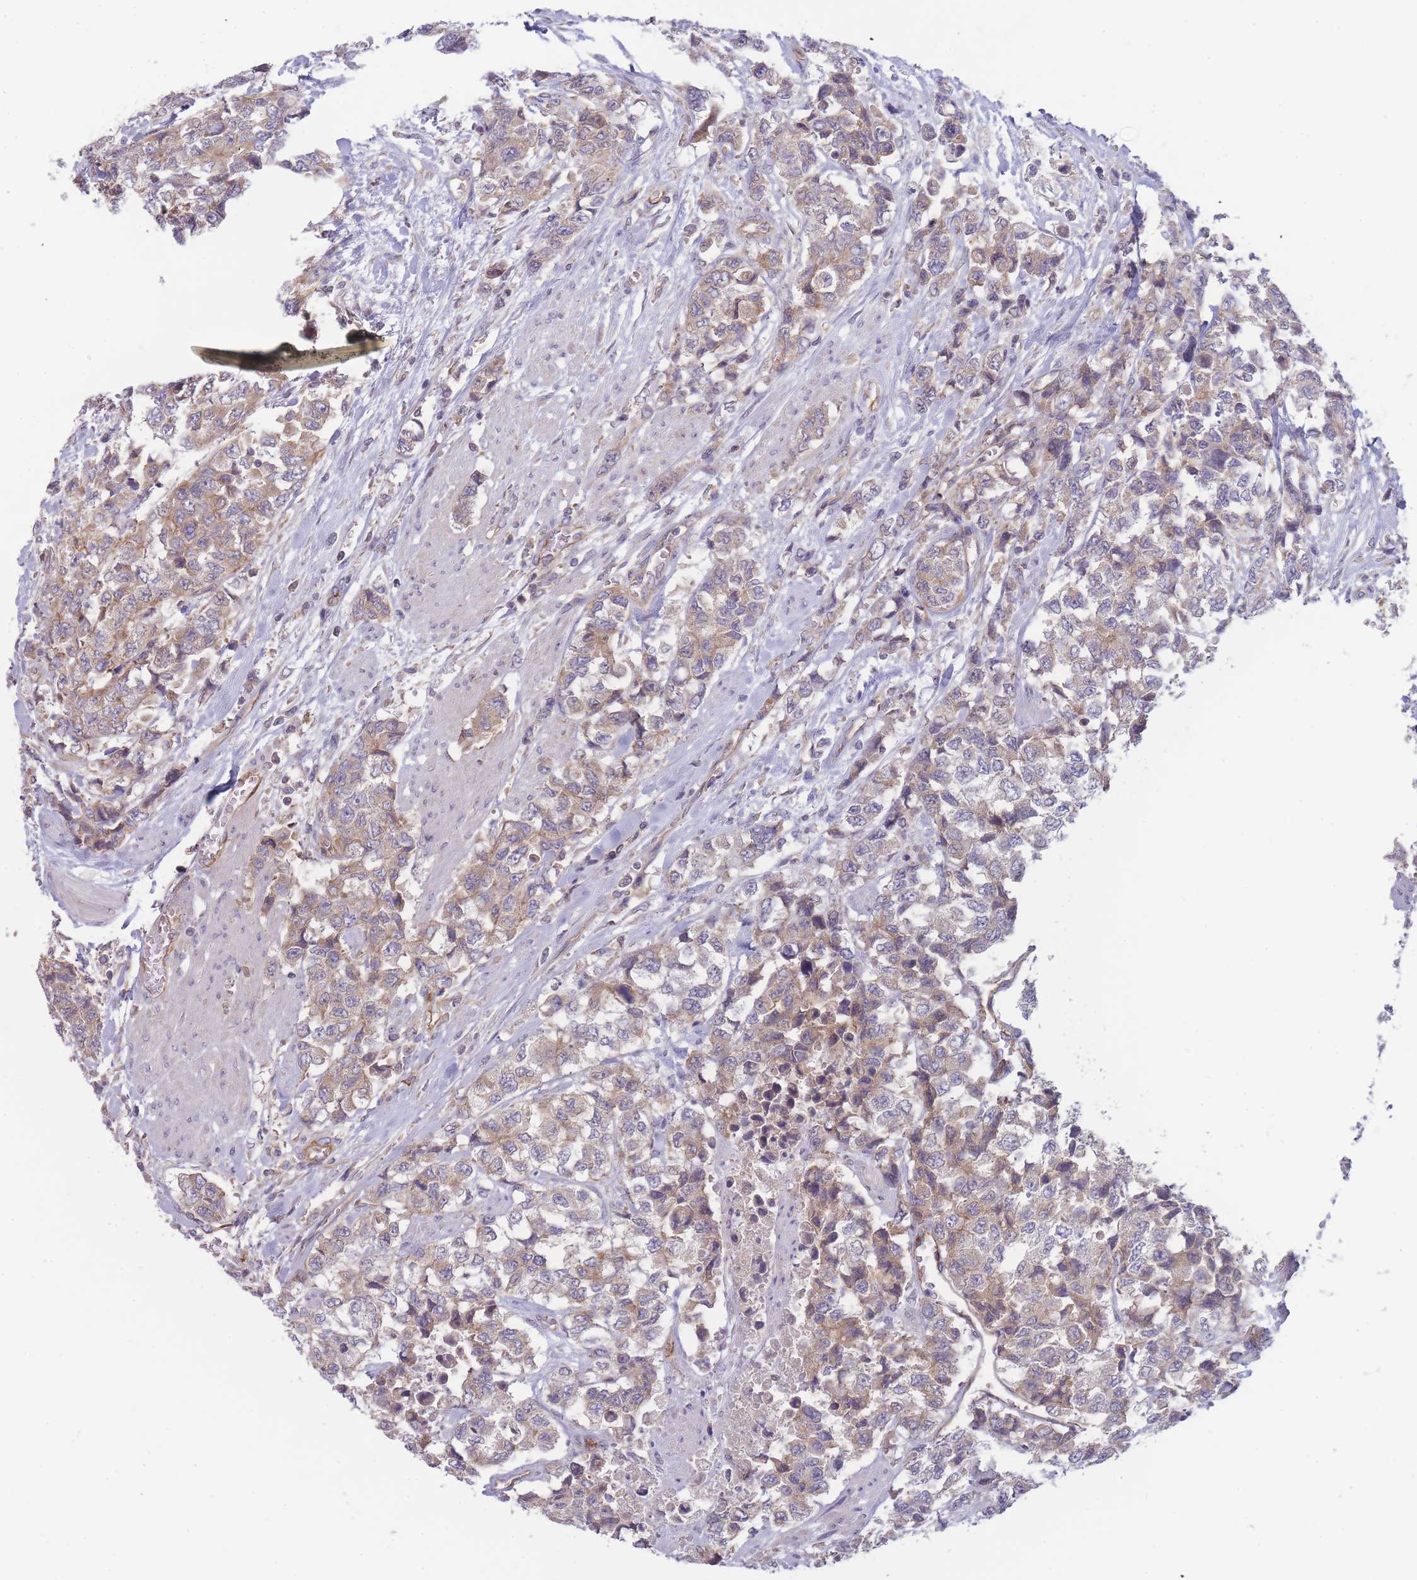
{"staining": {"intensity": "weak", "quantity": ">75%", "location": "cytoplasmic/membranous"}, "tissue": "urothelial cancer", "cell_type": "Tumor cells", "image_type": "cancer", "snomed": [{"axis": "morphology", "description": "Urothelial carcinoma, High grade"}, {"axis": "topography", "description": "Urinary bladder"}], "caption": "Human high-grade urothelial carcinoma stained with a brown dye reveals weak cytoplasmic/membranous positive expression in about >75% of tumor cells.", "gene": "NDUFAF5", "patient": {"sex": "female", "age": 78}}